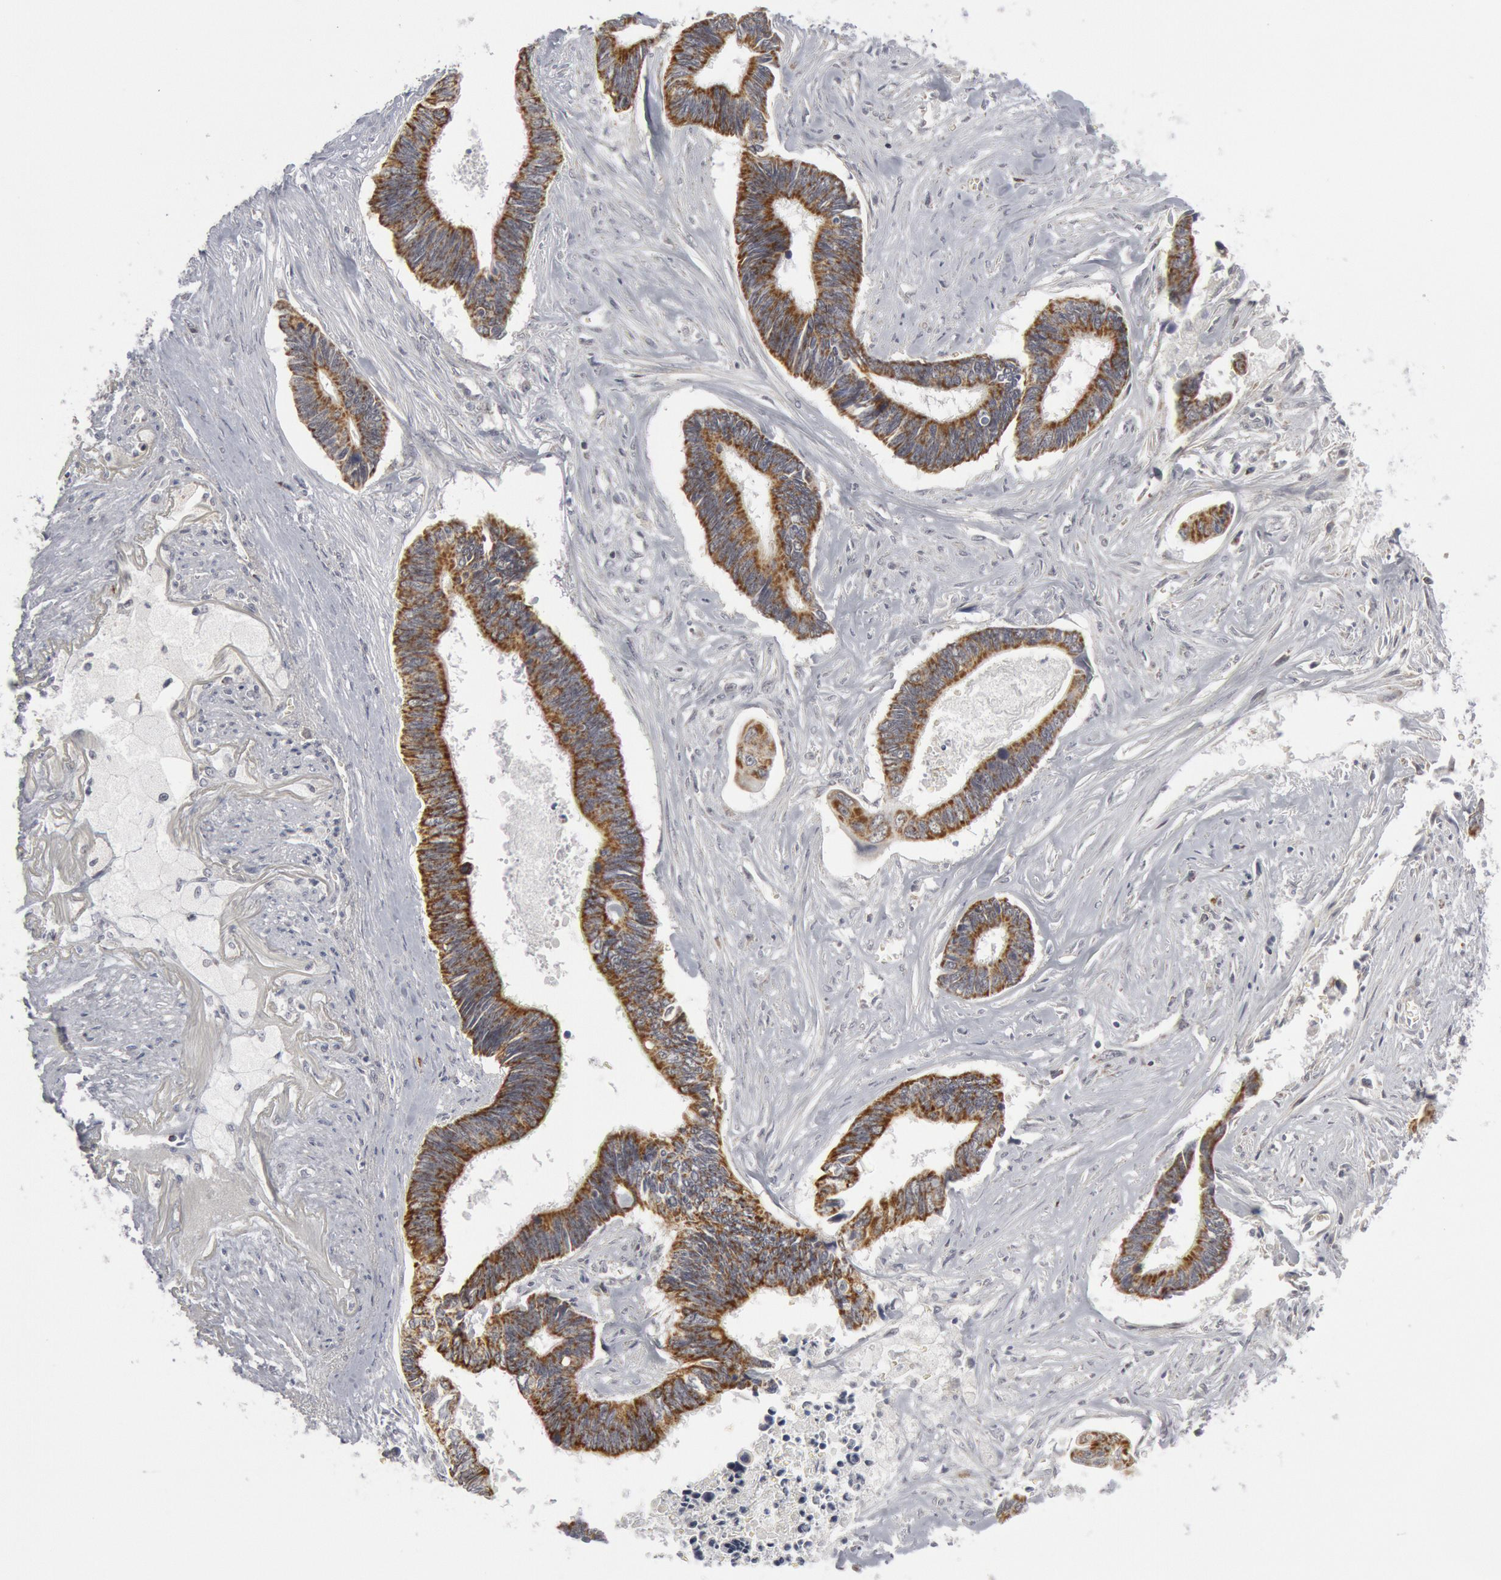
{"staining": {"intensity": "moderate", "quantity": ">75%", "location": "cytoplasmic/membranous"}, "tissue": "pancreatic cancer", "cell_type": "Tumor cells", "image_type": "cancer", "snomed": [{"axis": "morphology", "description": "Adenocarcinoma, NOS"}, {"axis": "topography", "description": "Pancreas"}], "caption": "The micrograph displays a brown stain indicating the presence of a protein in the cytoplasmic/membranous of tumor cells in pancreatic cancer (adenocarcinoma). Nuclei are stained in blue.", "gene": "CASP9", "patient": {"sex": "female", "age": 70}}